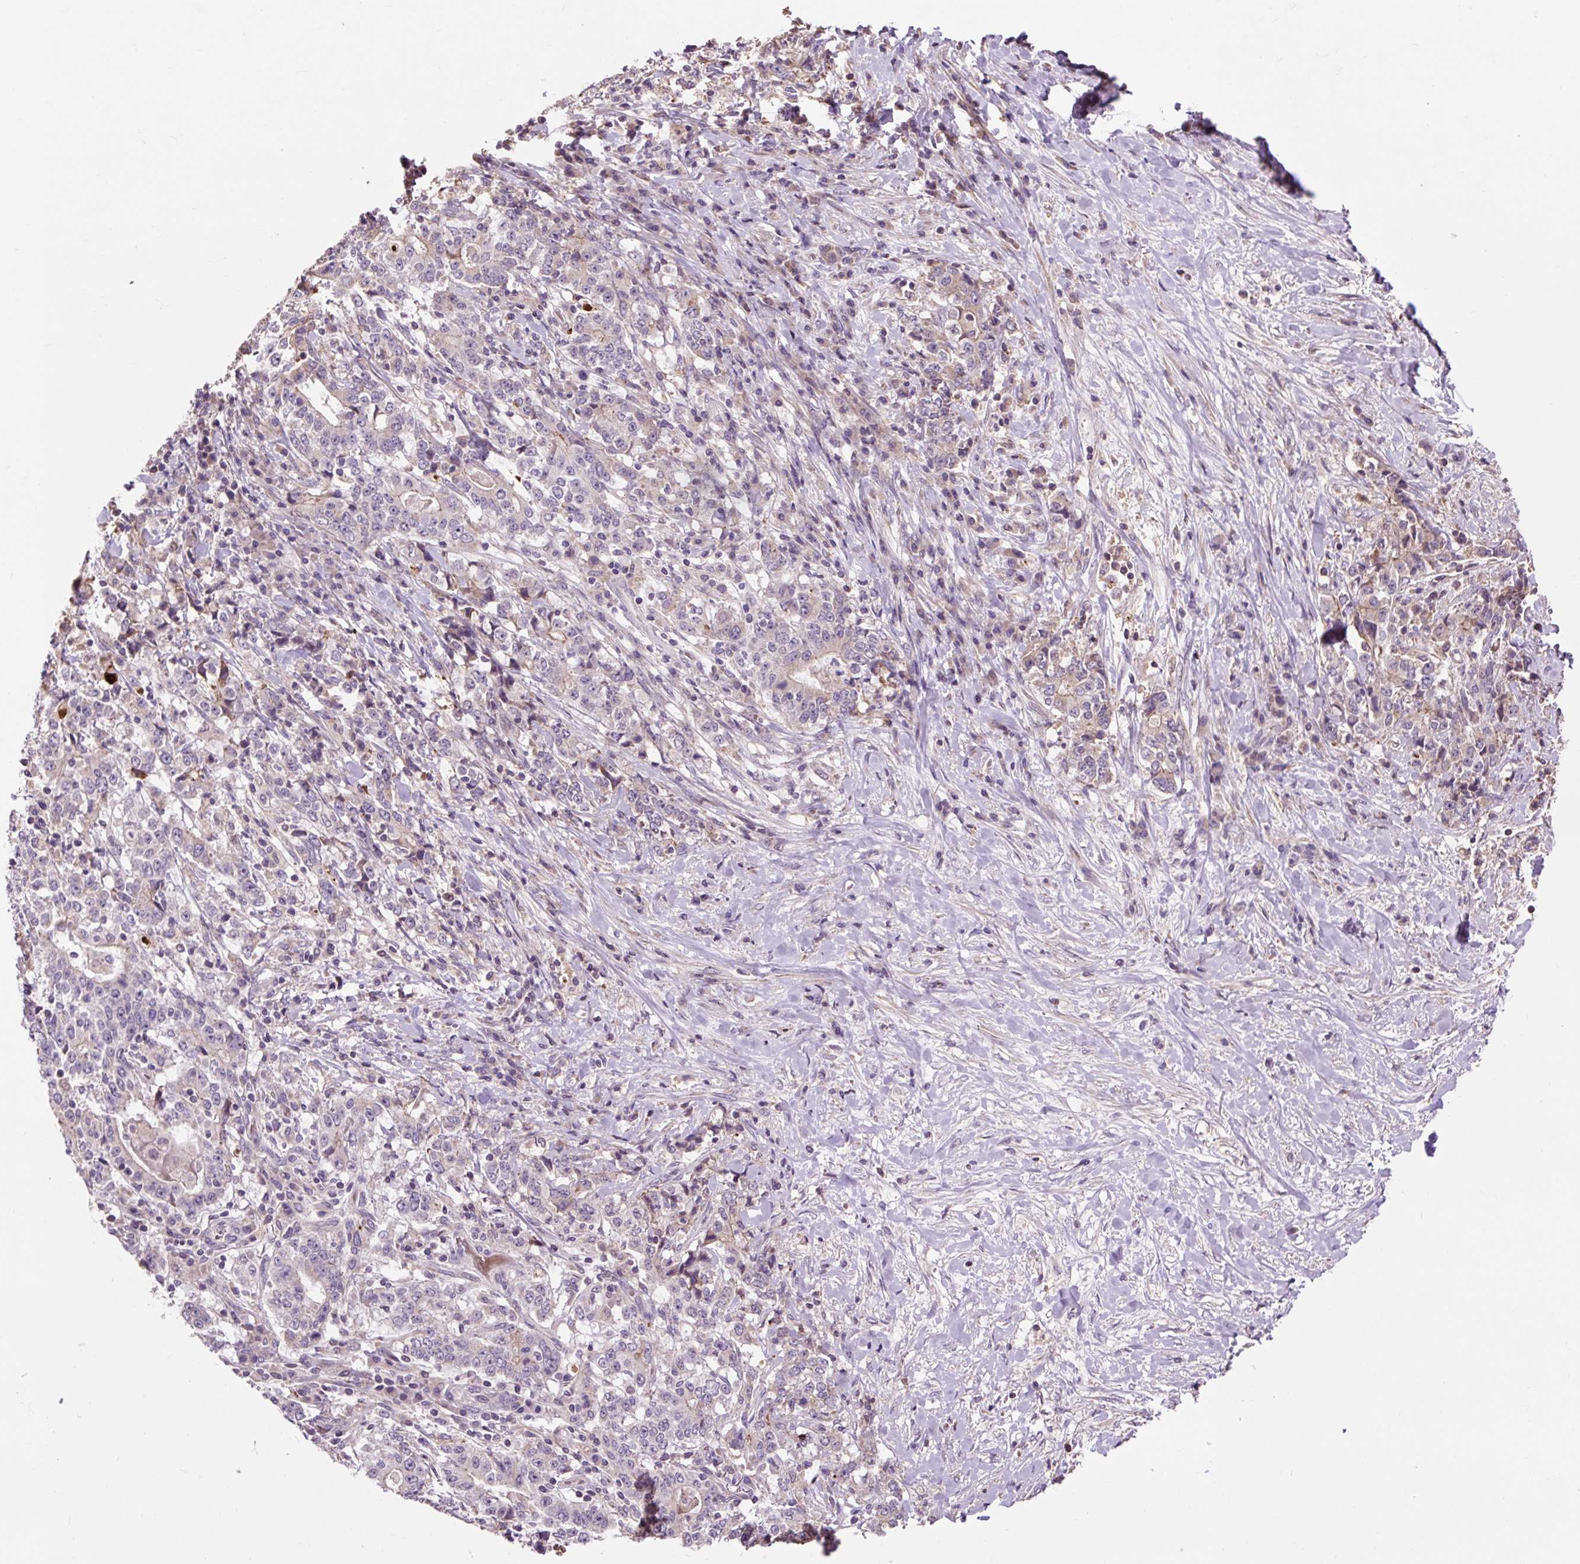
{"staining": {"intensity": "weak", "quantity": "<25%", "location": "cytoplasmic/membranous"}, "tissue": "stomach cancer", "cell_type": "Tumor cells", "image_type": "cancer", "snomed": [{"axis": "morphology", "description": "Normal tissue, NOS"}, {"axis": "morphology", "description": "Adenocarcinoma, NOS"}, {"axis": "topography", "description": "Stomach, upper"}, {"axis": "topography", "description": "Stomach"}], "caption": "High magnification brightfield microscopy of stomach adenocarcinoma stained with DAB (3,3'-diaminobenzidine) (brown) and counterstained with hematoxylin (blue): tumor cells show no significant staining.", "gene": "PRIMPOL", "patient": {"sex": "male", "age": 59}}